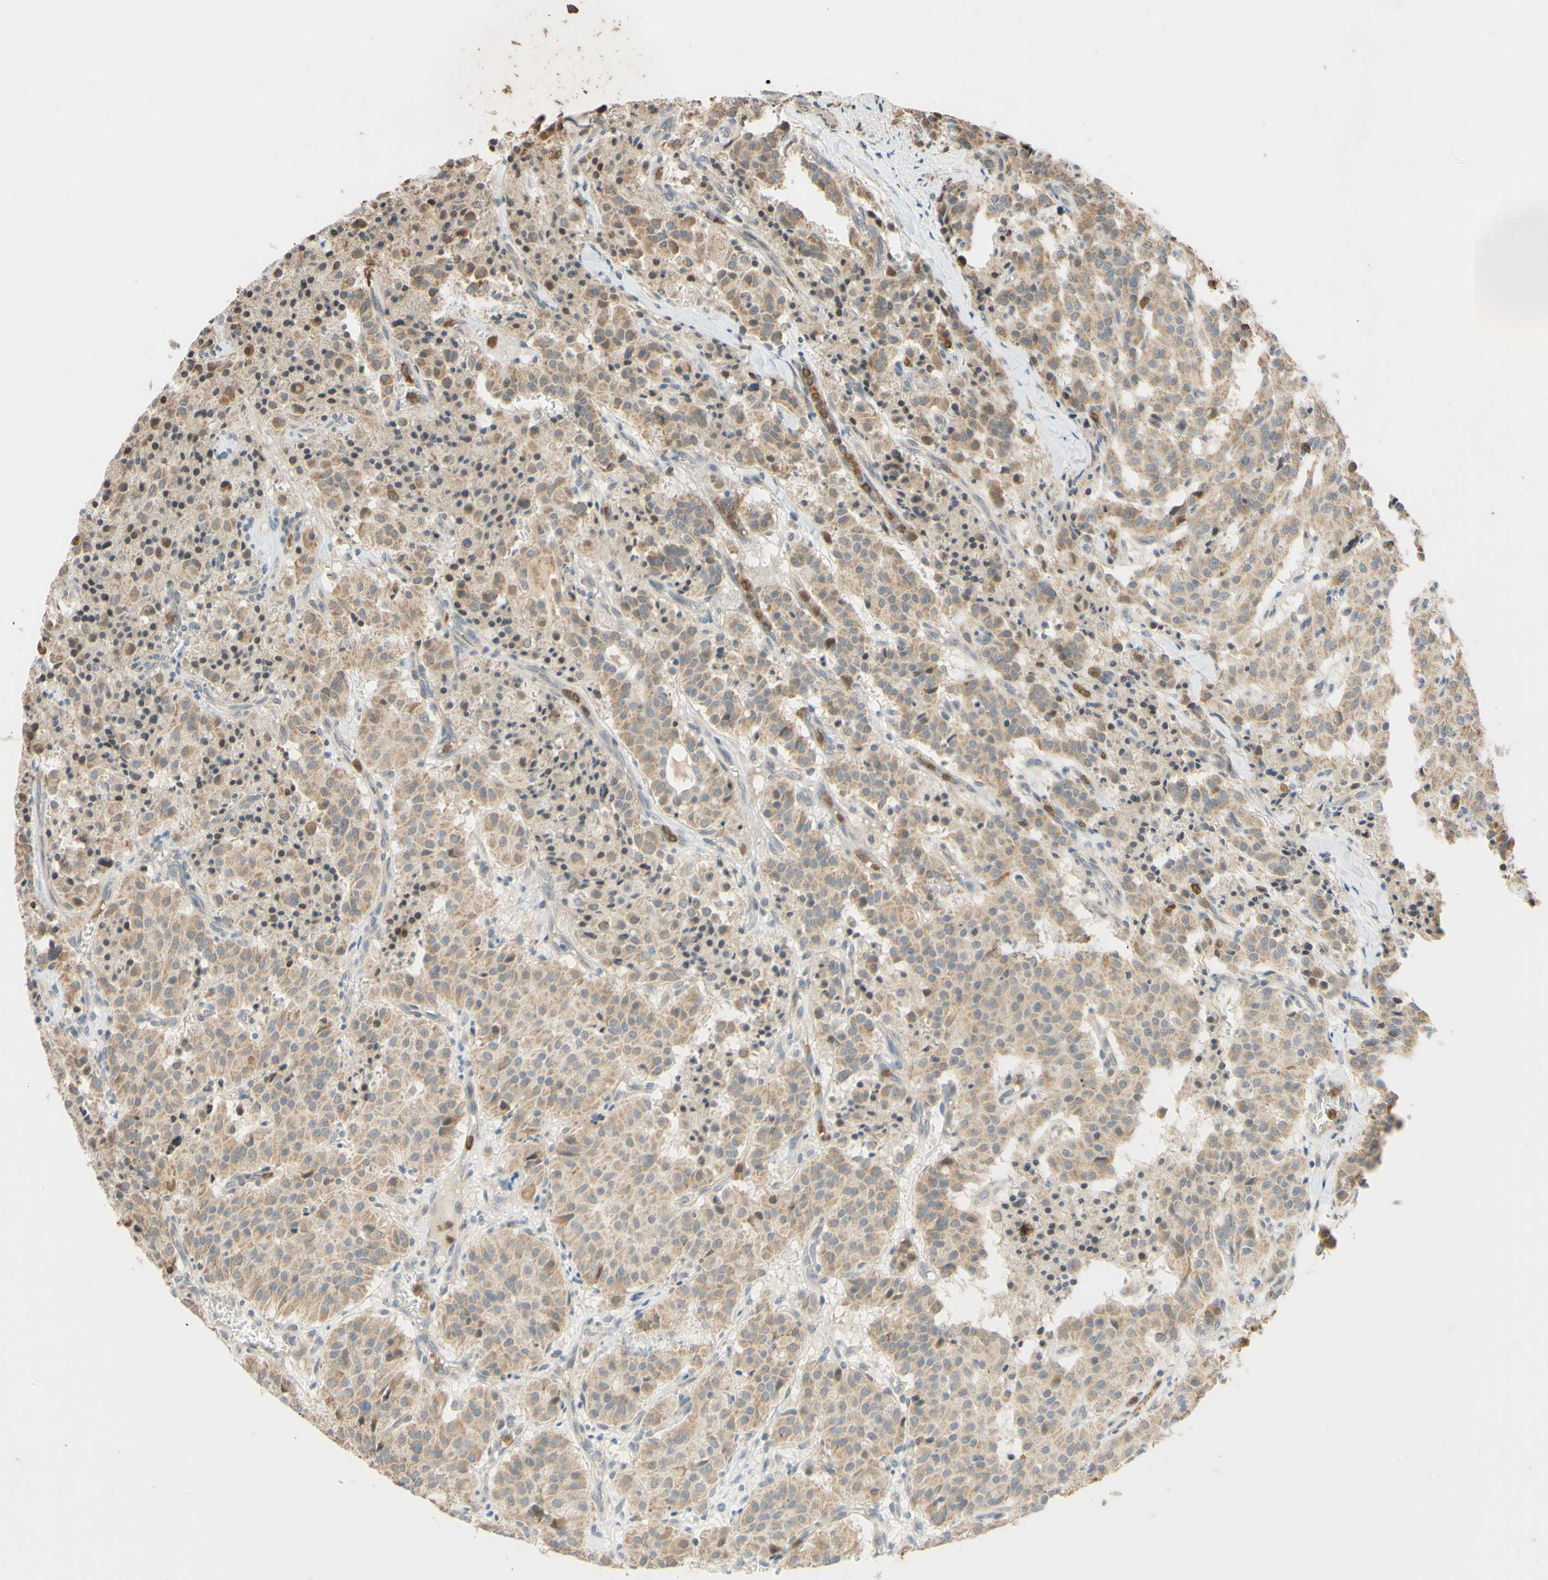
{"staining": {"intensity": "moderate", "quantity": ">75%", "location": "cytoplasmic/membranous"}, "tissue": "carcinoid", "cell_type": "Tumor cells", "image_type": "cancer", "snomed": [{"axis": "morphology", "description": "Carcinoid, malignant, NOS"}, {"axis": "topography", "description": "Lung"}], "caption": "This is a photomicrograph of immunohistochemistry (IHC) staining of carcinoid, which shows moderate staining in the cytoplasmic/membranous of tumor cells.", "gene": "GATA1", "patient": {"sex": "male", "age": 30}}